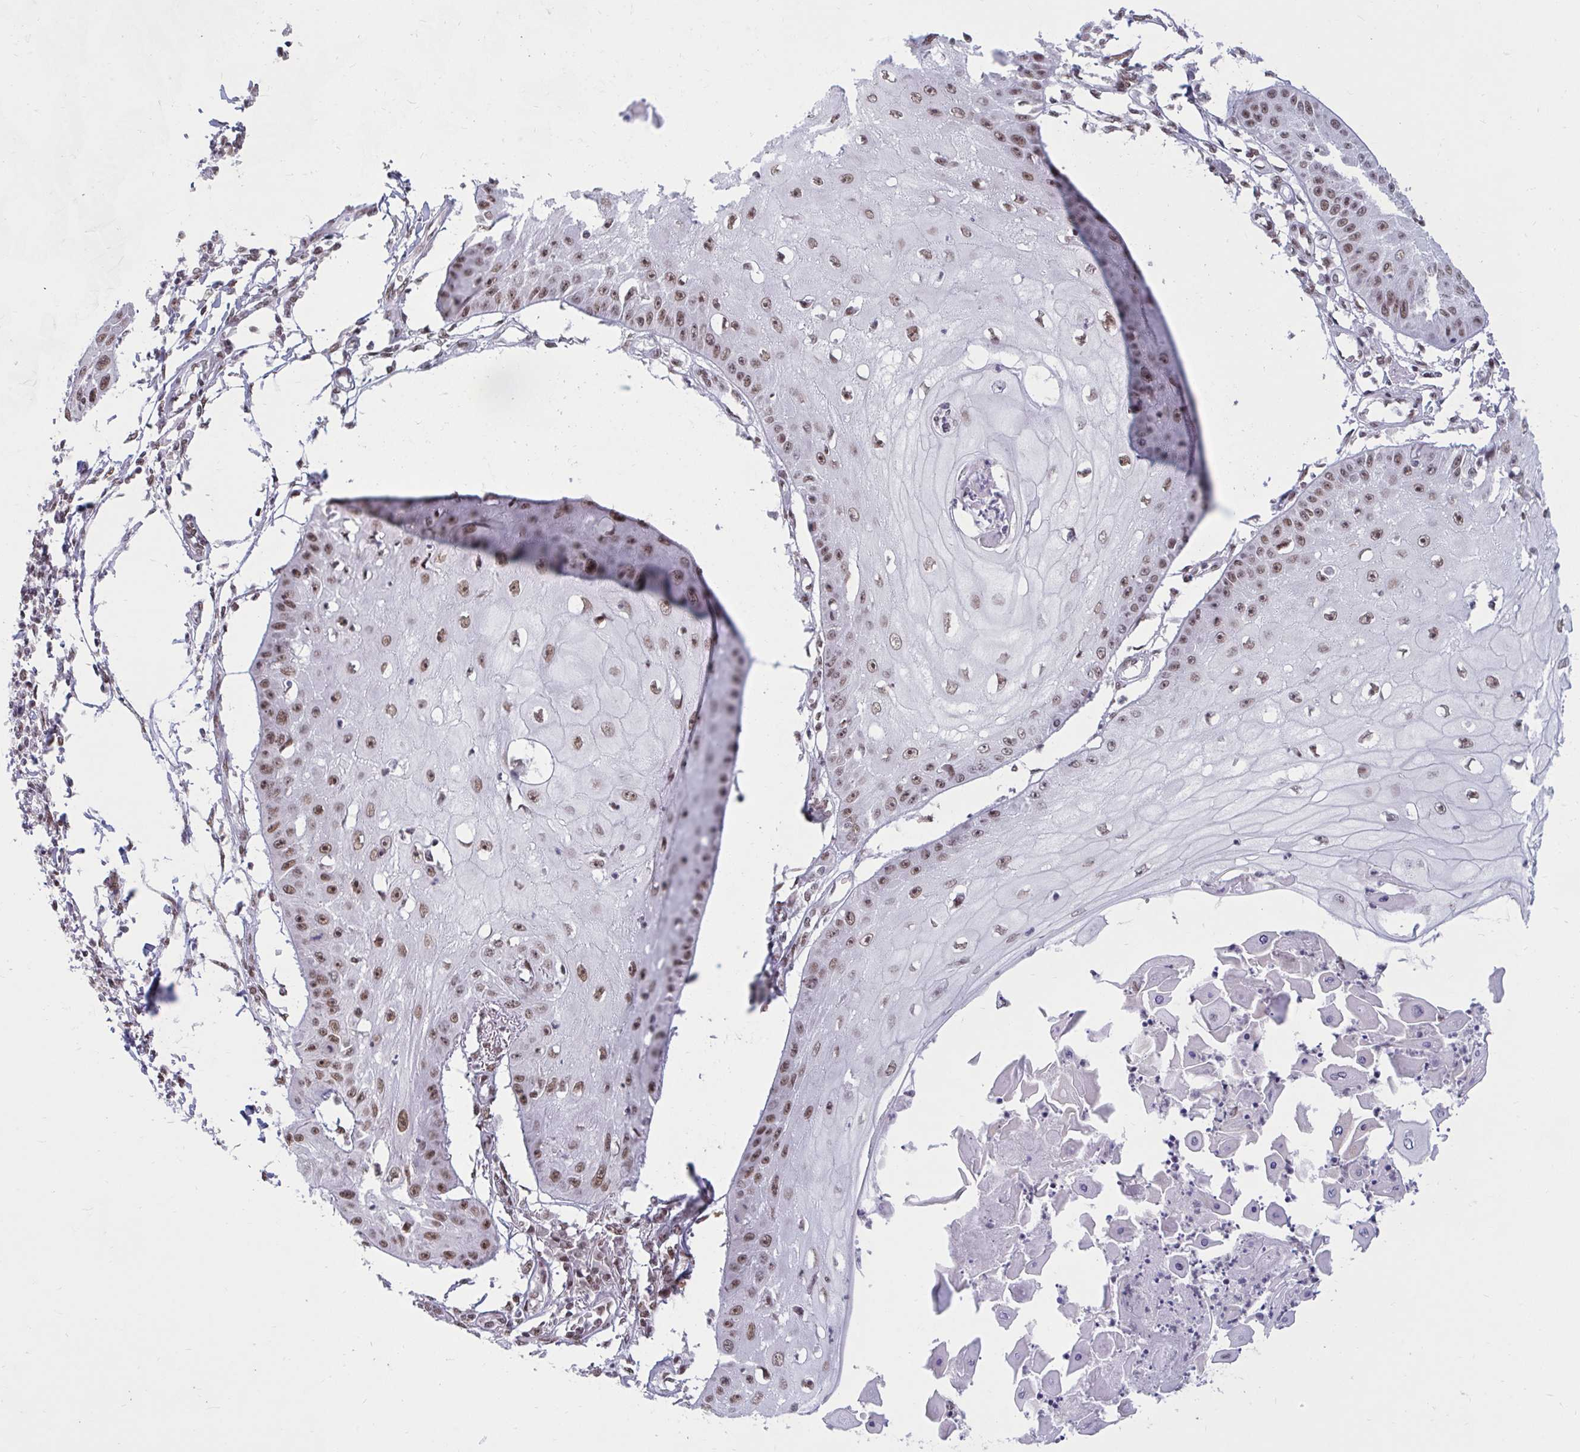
{"staining": {"intensity": "moderate", "quantity": ">75%", "location": "nuclear"}, "tissue": "skin cancer", "cell_type": "Tumor cells", "image_type": "cancer", "snomed": [{"axis": "morphology", "description": "Squamous cell carcinoma, NOS"}, {"axis": "topography", "description": "Skin"}], "caption": "Protein expression analysis of squamous cell carcinoma (skin) exhibits moderate nuclear staining in about >75% of tumor cells. (Stains: DAB (3,3'-diaminobenzidine) in brown, nuclei in blue, Microscopy: brightfield microscopy at high magnification).", "gene": "PHF10", "patient": {"sex": "male", "age": 70}}